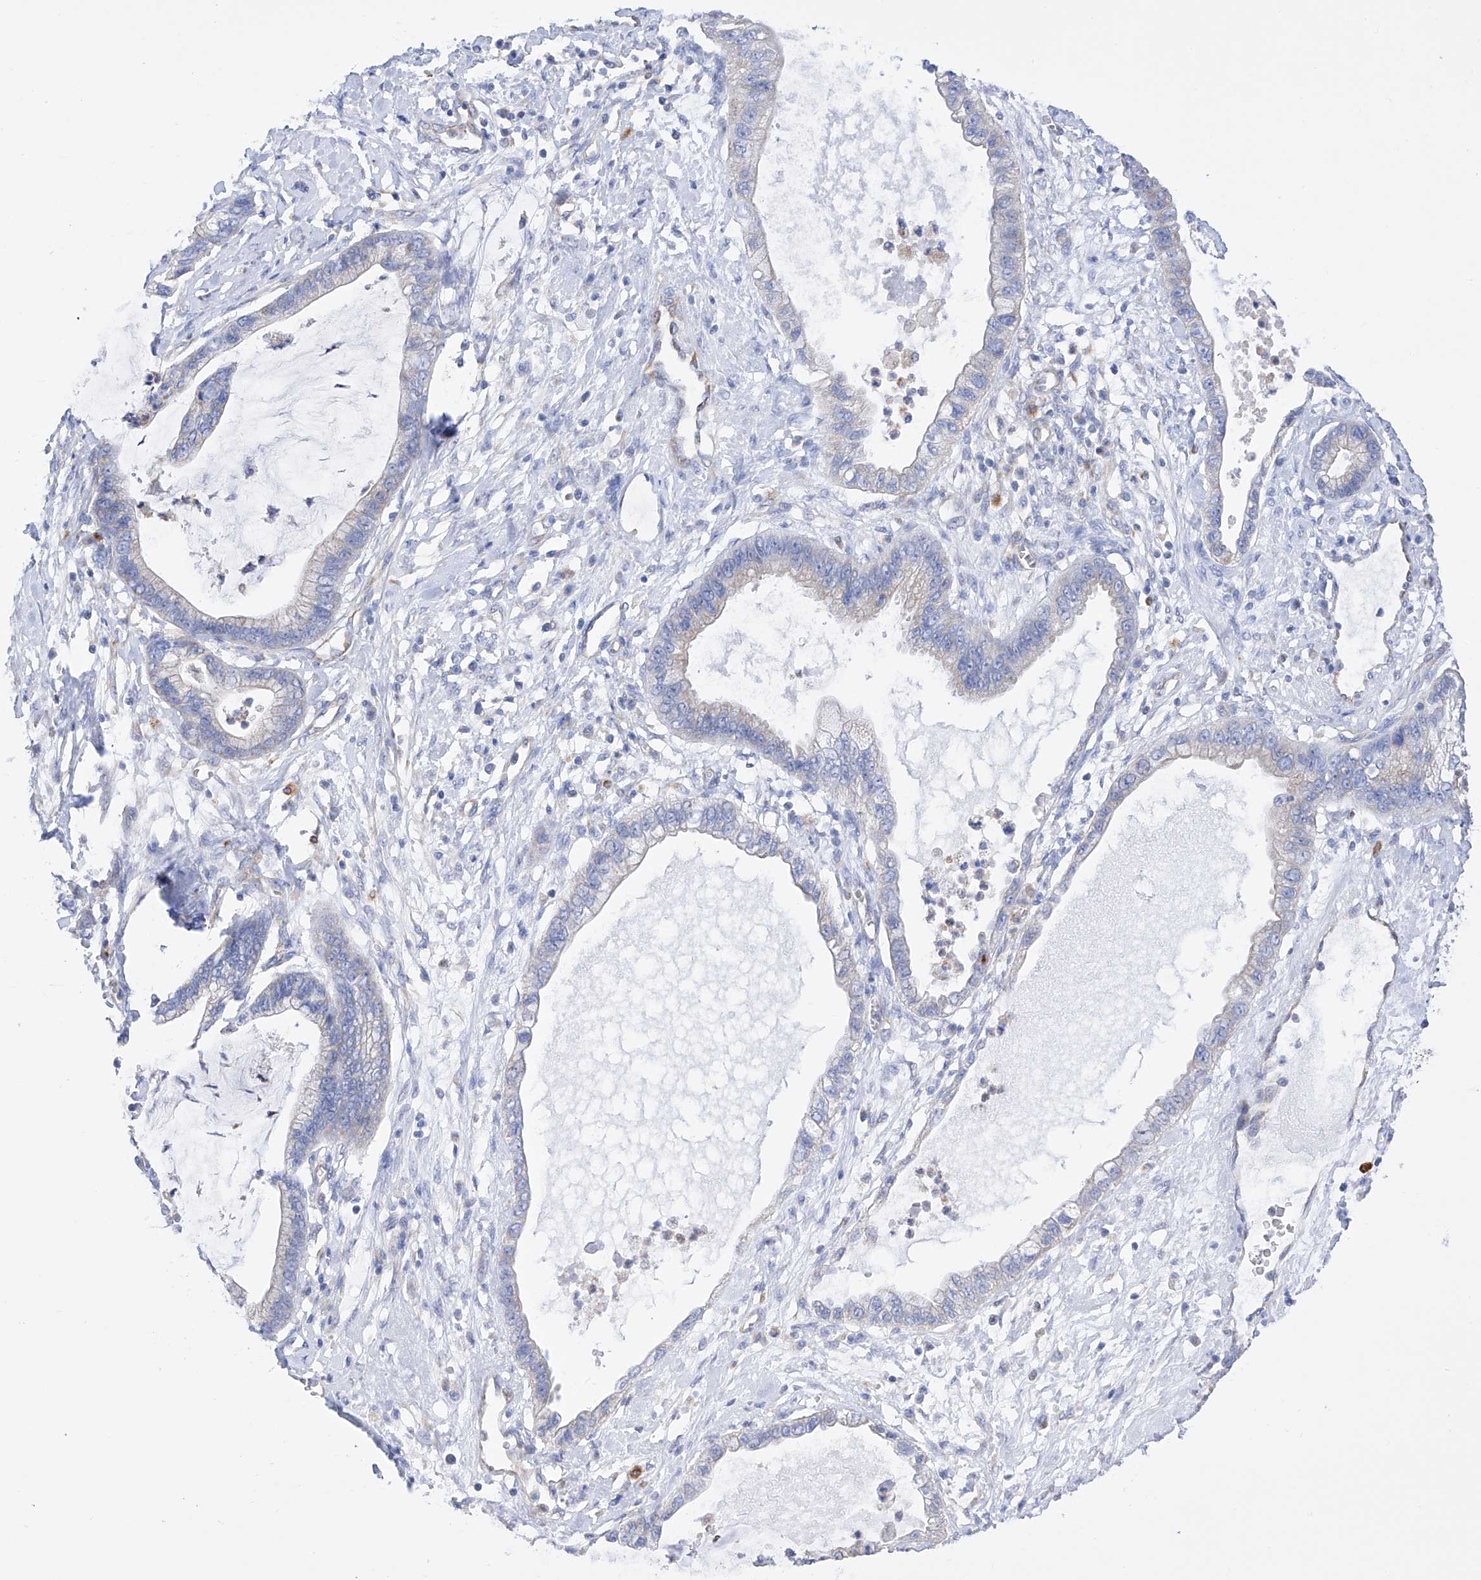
{"staining": {"intensity": "negative", "quantity": "none", "location": "none"}, "tissue": "cervical cancer", "cell_type": "Tumor cells", "image_type": "cancer", "snomed": [{"axis": "morphology", "description": "Adenocarcinoma, NOS"}, {"axis": "topography", "description": "Cervix"}], "caption": "Photomicrograph shows no significant protein staining in tumor cells of cervical cancer (adenocarcinoma). (DAB immunohistochemistry, high magnification).", "gene": "FLG", "patient": {"sex": "female", "age": 44}}